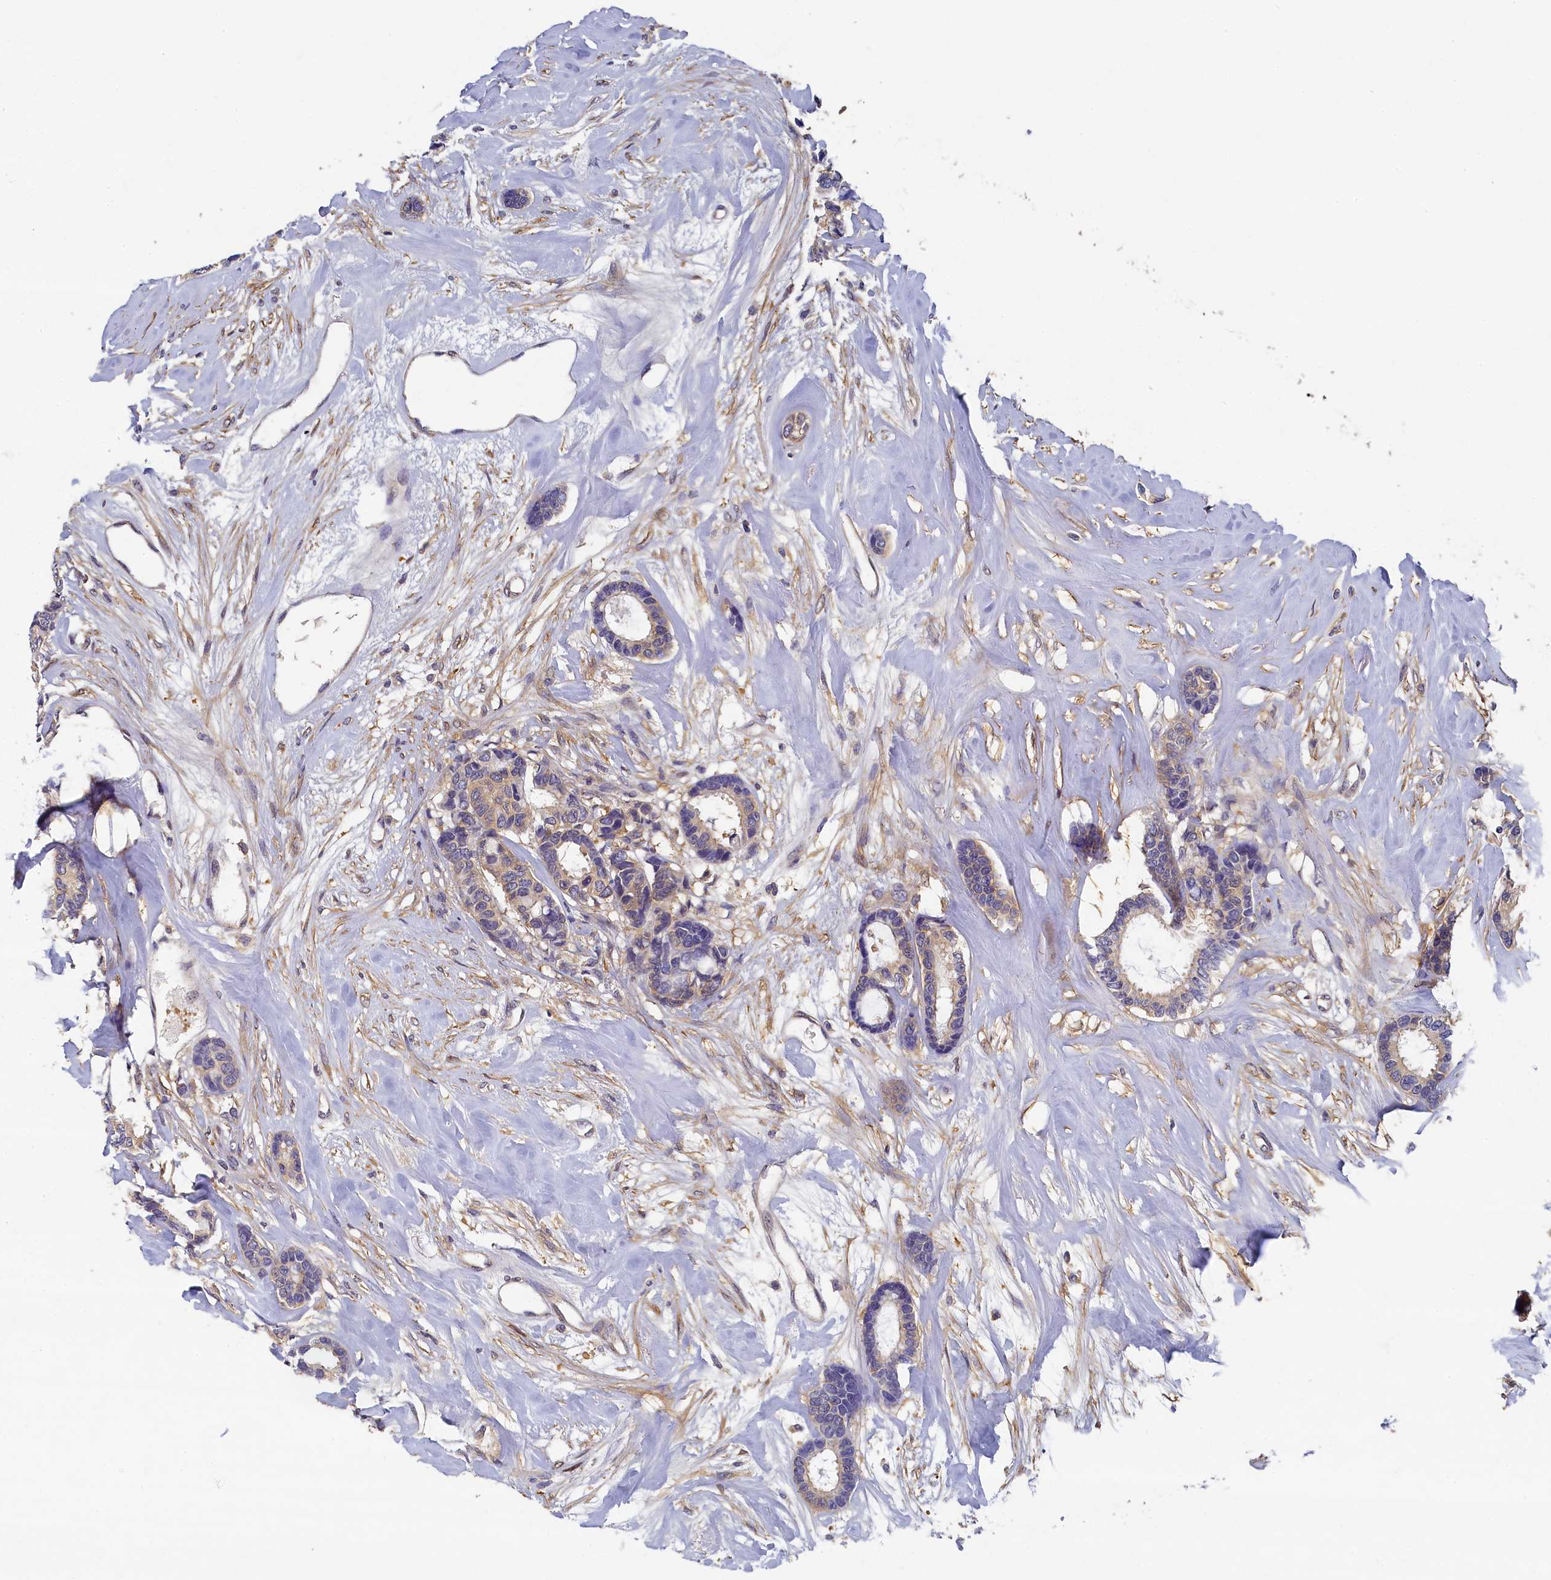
{"staining": {"intensity": "negative", "quantity": "none", "location": "none"}, "tissue": "breast cancer", "cell_type": "Tumor cells", "image_type": "cancer", "snomed": [{"axis": "morphology", "description": "Duct carcinoma"}, {"axis": "topography", "description": "Breast"}], "caption": "IHC of breast cancer (infiltrating ductal carcinoma) shows no staining in tumor cells.", "gene": "TBCB", "patient": {"sex": "female", "age": 87}}